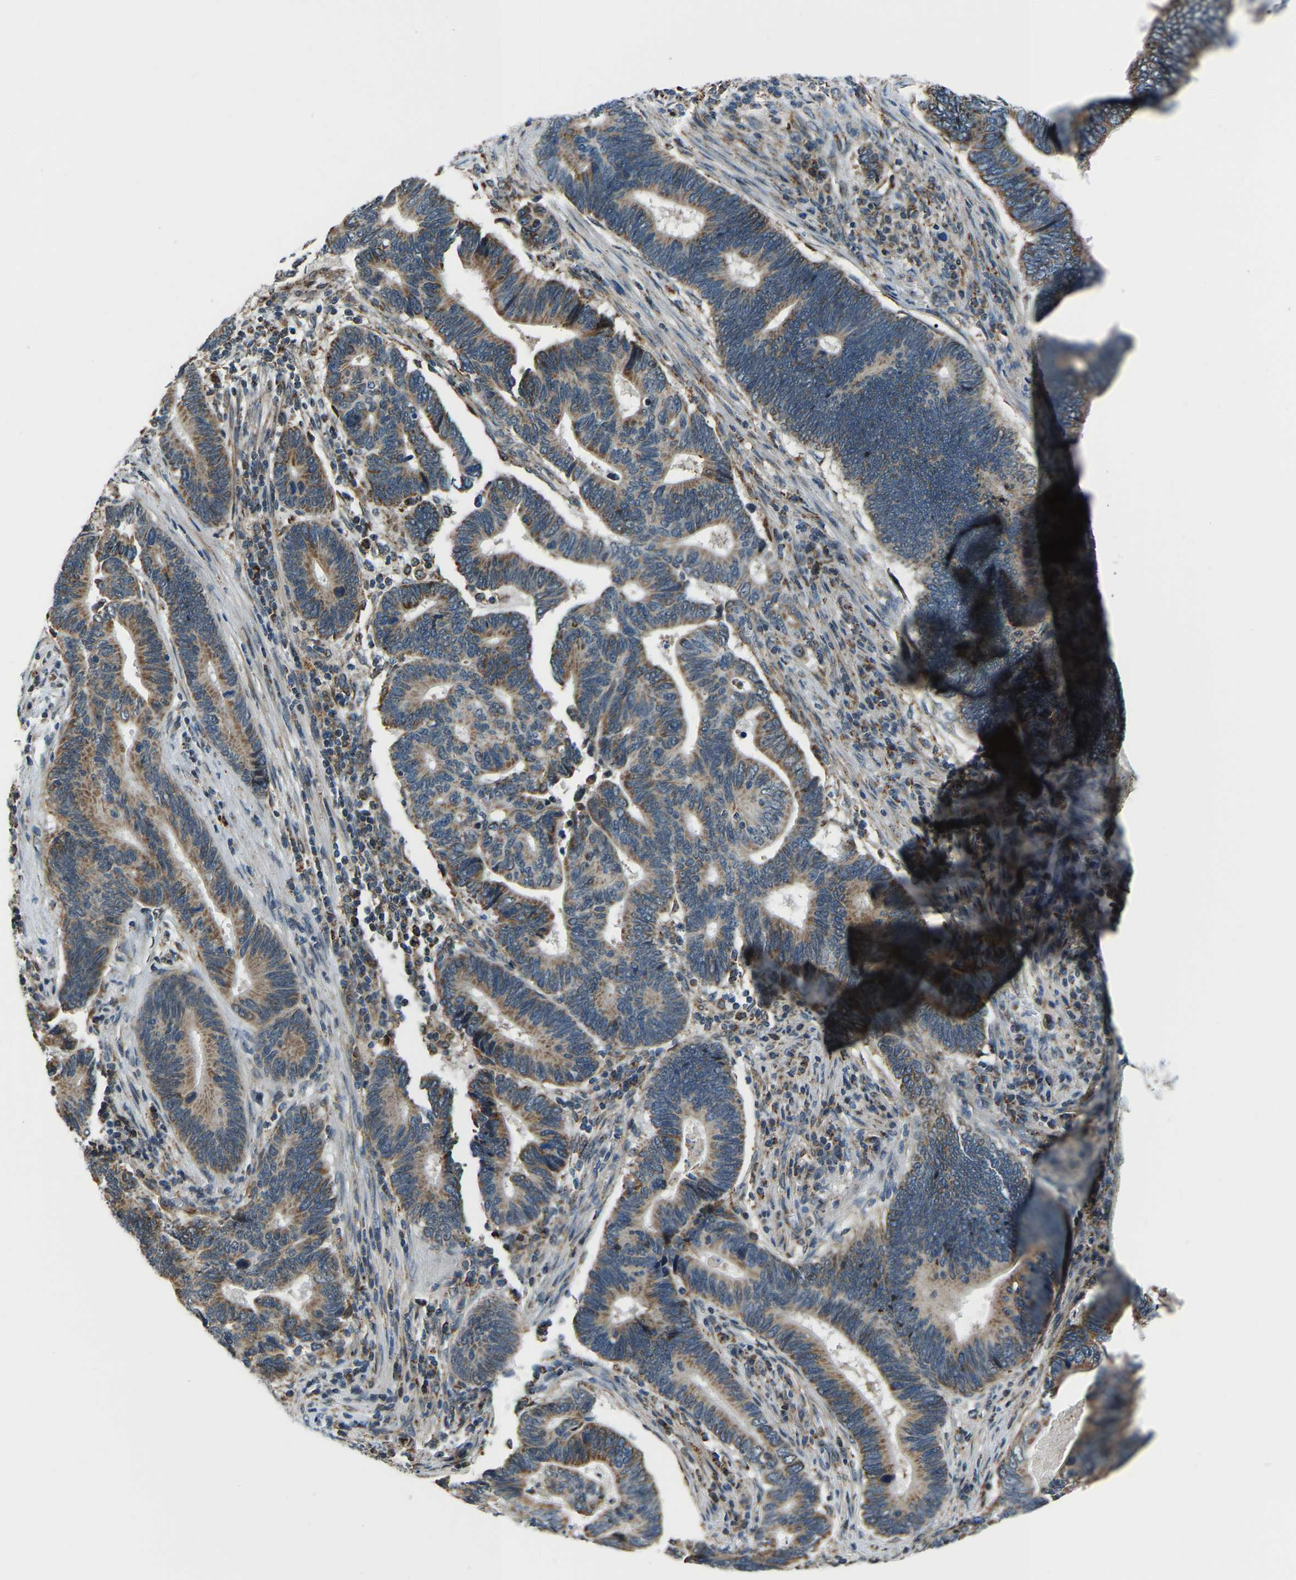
{"staining": {"intensity": "moderate", "quantity": ">75%", "location": "cytoplasmic/membranous"}, "tissue": "pancreatic cancer", "cell_type": "Tumor cells", "image_type": "cancer", "snomed": [{"axis": "morphology", "description": "Adenocarcinoma, NOS"}, {"axis": "topography", "description": "Pancreas"}], "caption": "Immunohistochemical staining of pancreatic cancer (adenocarcinoma) displays medium levels of moderate cytoplasmic/membranous protein expression in about >75% of tumor cells.", "gene": "RBM33", "patient": {"sex": "female", "age": 70}}